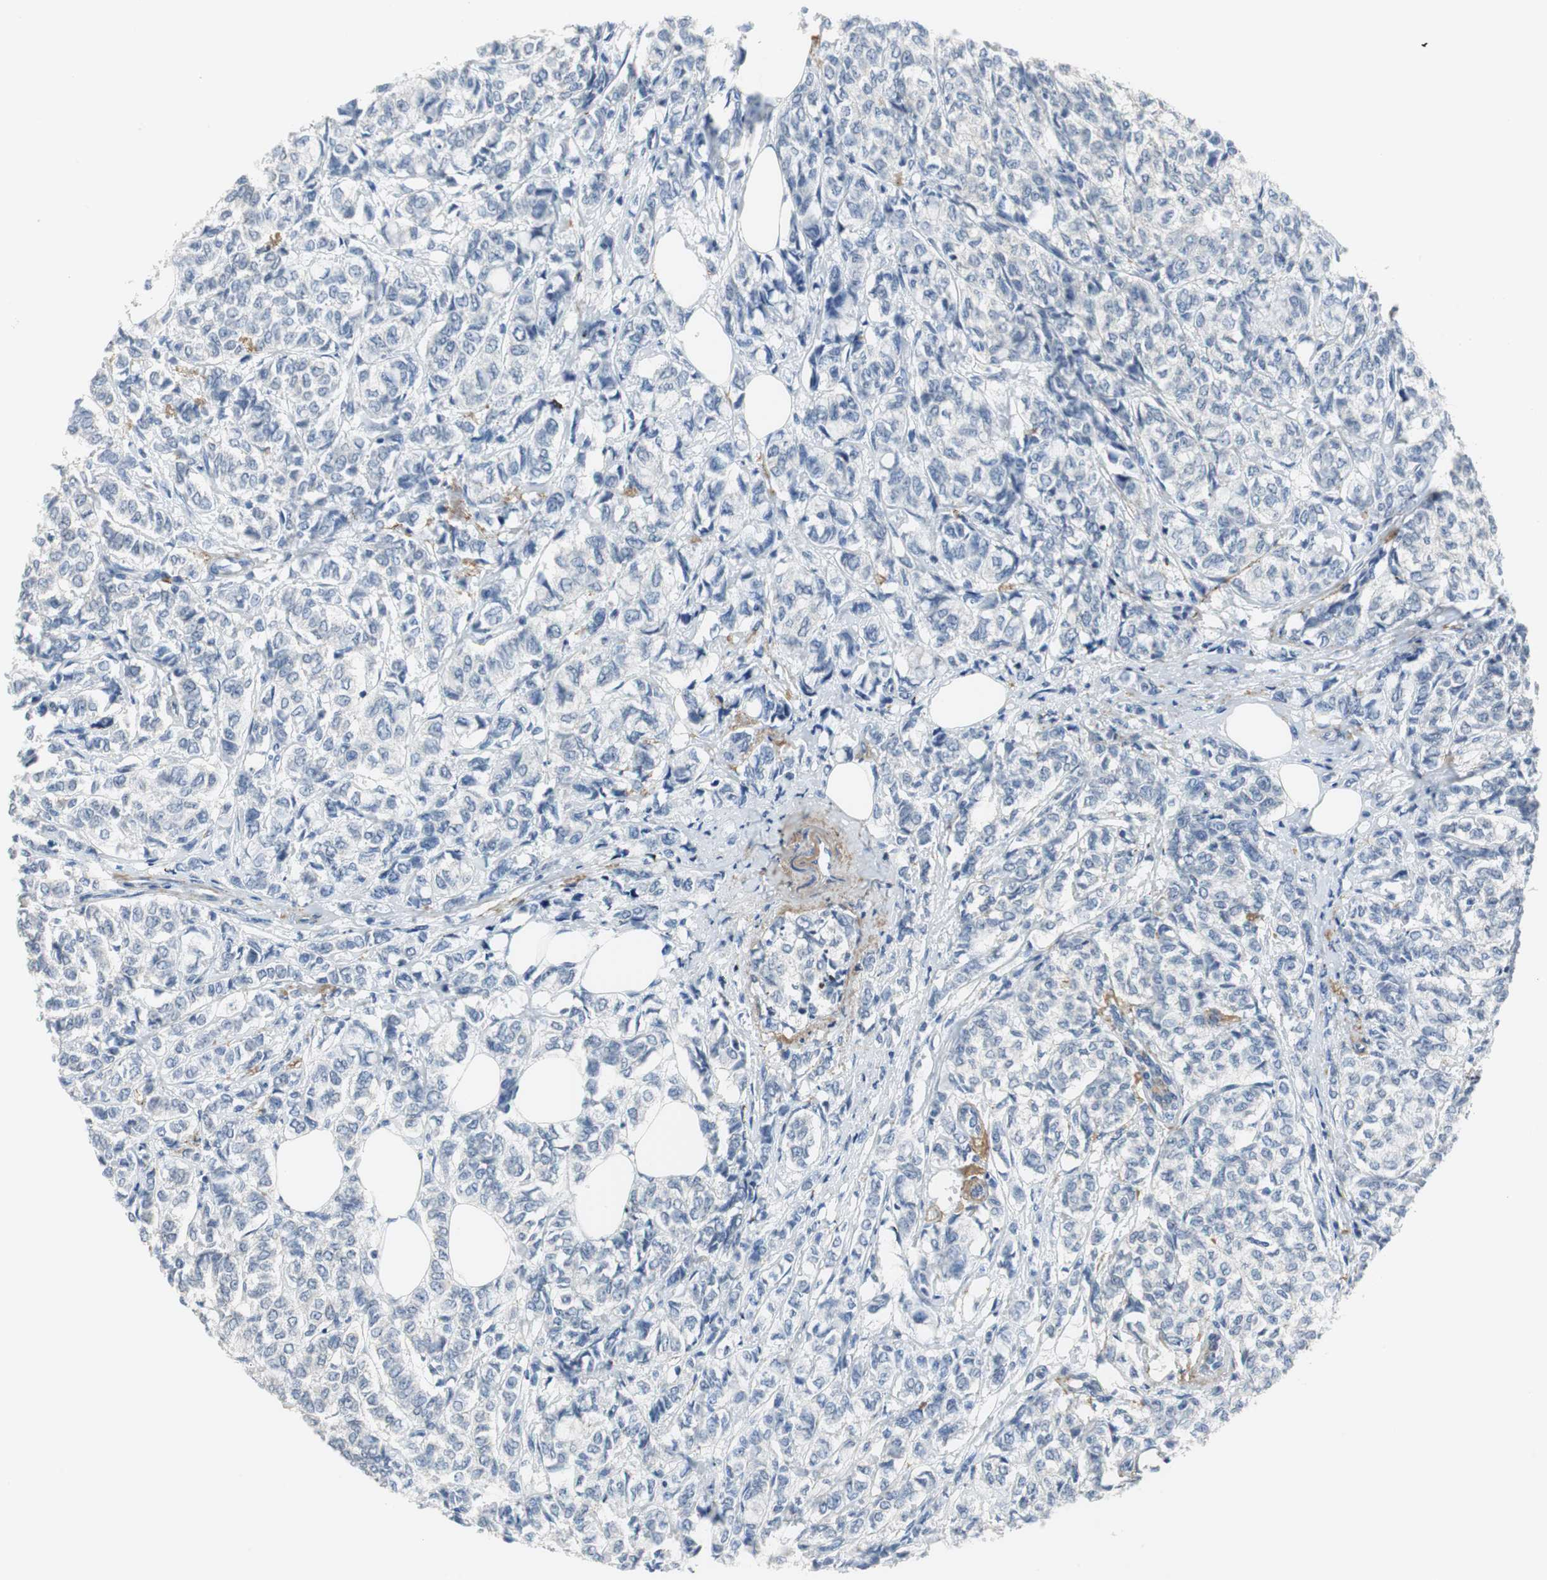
{"staining": {"intensity": "negative", "quantity": "none", "location": "none"}, "tissue": "breast cancer", "cell_type": "Tumor cells", "image_type": "cancer", "snomed": [{"axis": "morphology", "description": "Lobular carcinoma"}, {"axis": "topography", "description": "Breast"}], "caption": "Tumor cells are negative for protein expression in human breast cancer (lobular carcinoma).", "gene": "MUC7", "patient": {"sex": "female", "age": 60}}